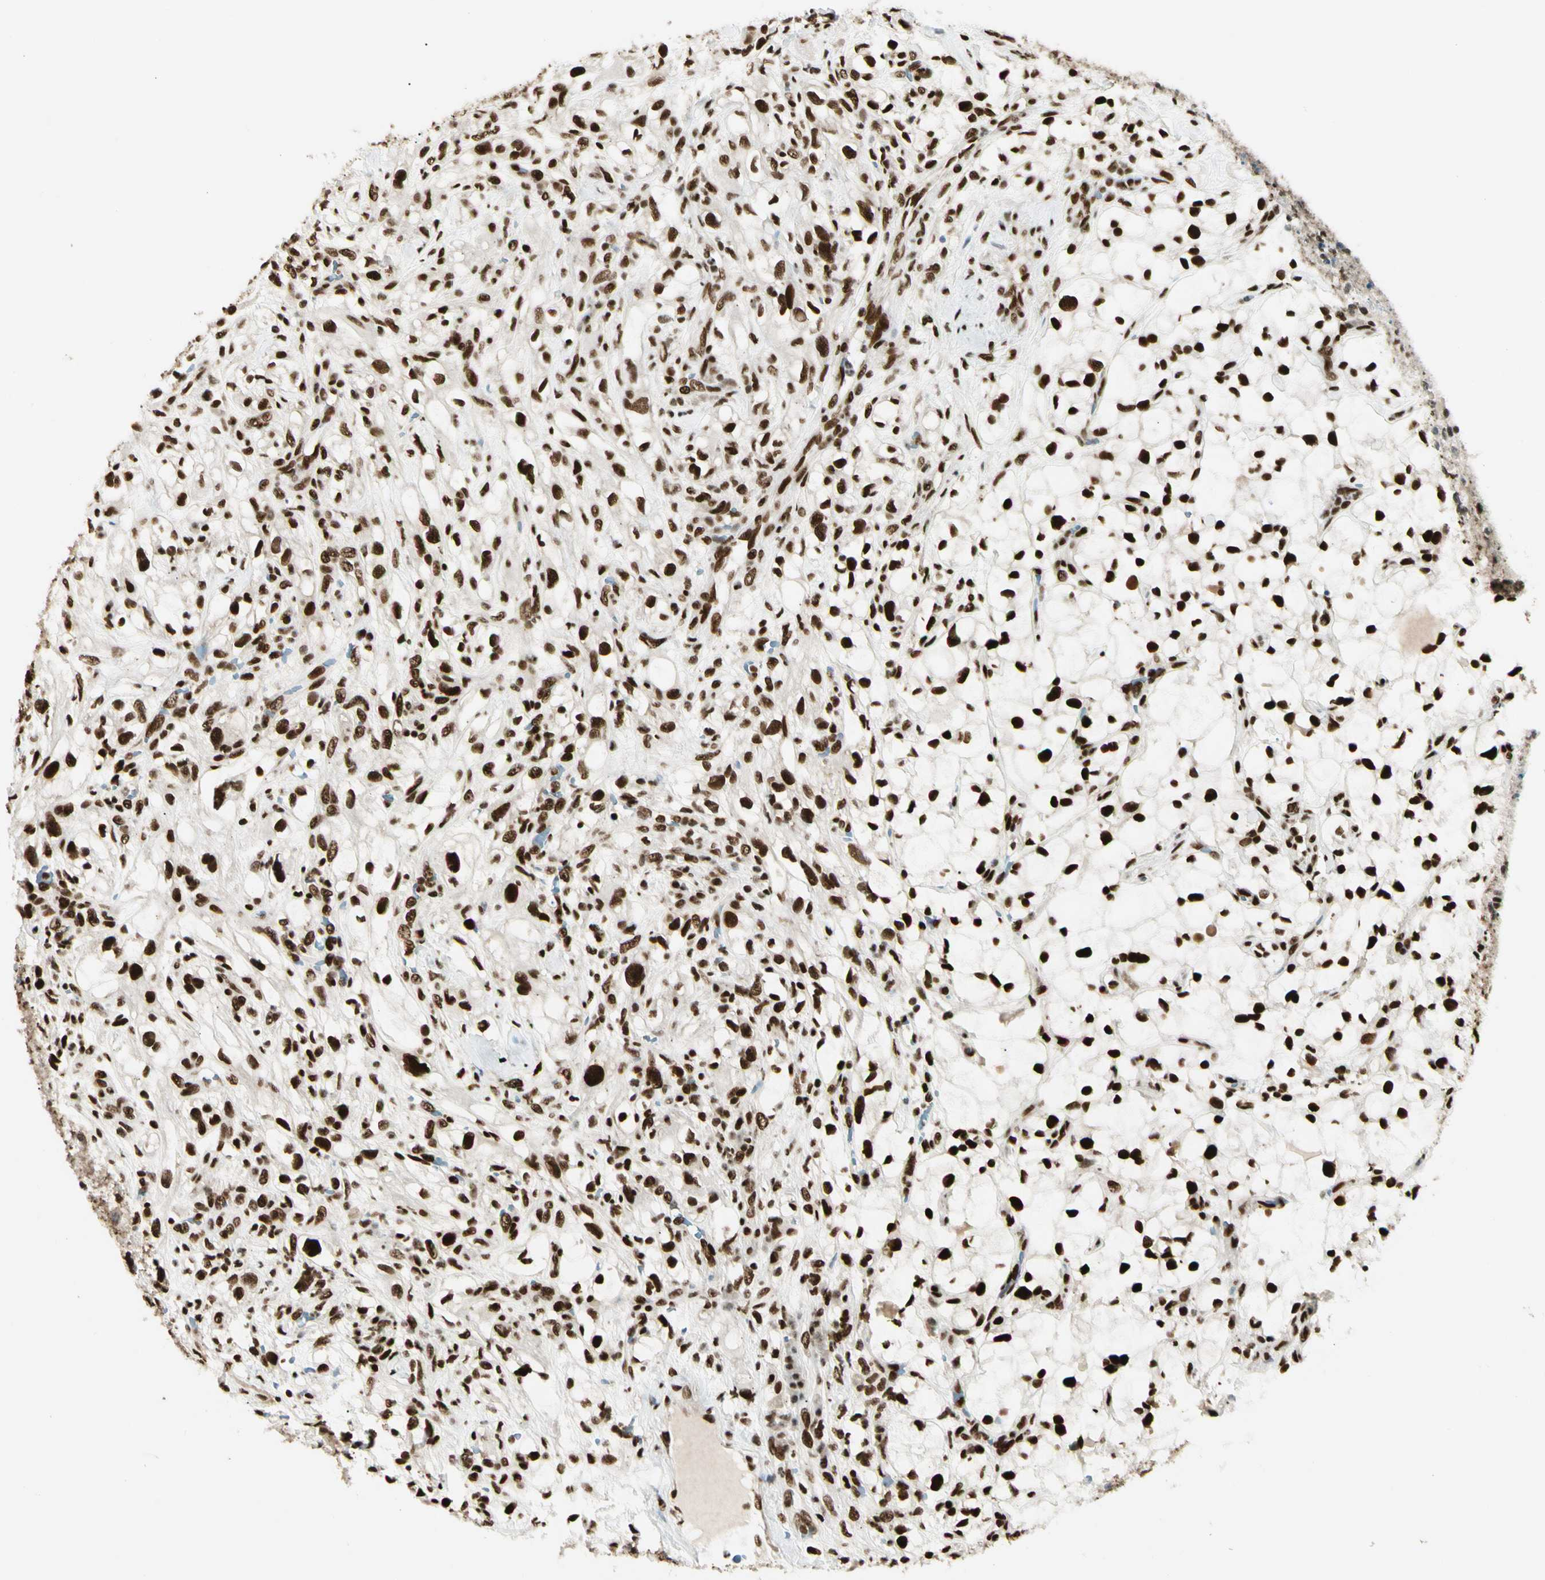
{"staining": {"intensity": "strong", "quantity": ">75%", "location": "nuclear"}, "tissue": "renal cancer", "cell_type": "Tumor cells", "image_type": "cancer", "snomed": [{"axis": "morphology", "description": "Adenocarcinoma, NOS"}, {"axis": "topography", "description": "Kidney"}], "caption": "Strong nuclear protein expression is present in approximately >75% of tumor cells in adenocarcinoma (renal).", "gene": "FUS", "patient": {"sex": "female", "age": 60}}